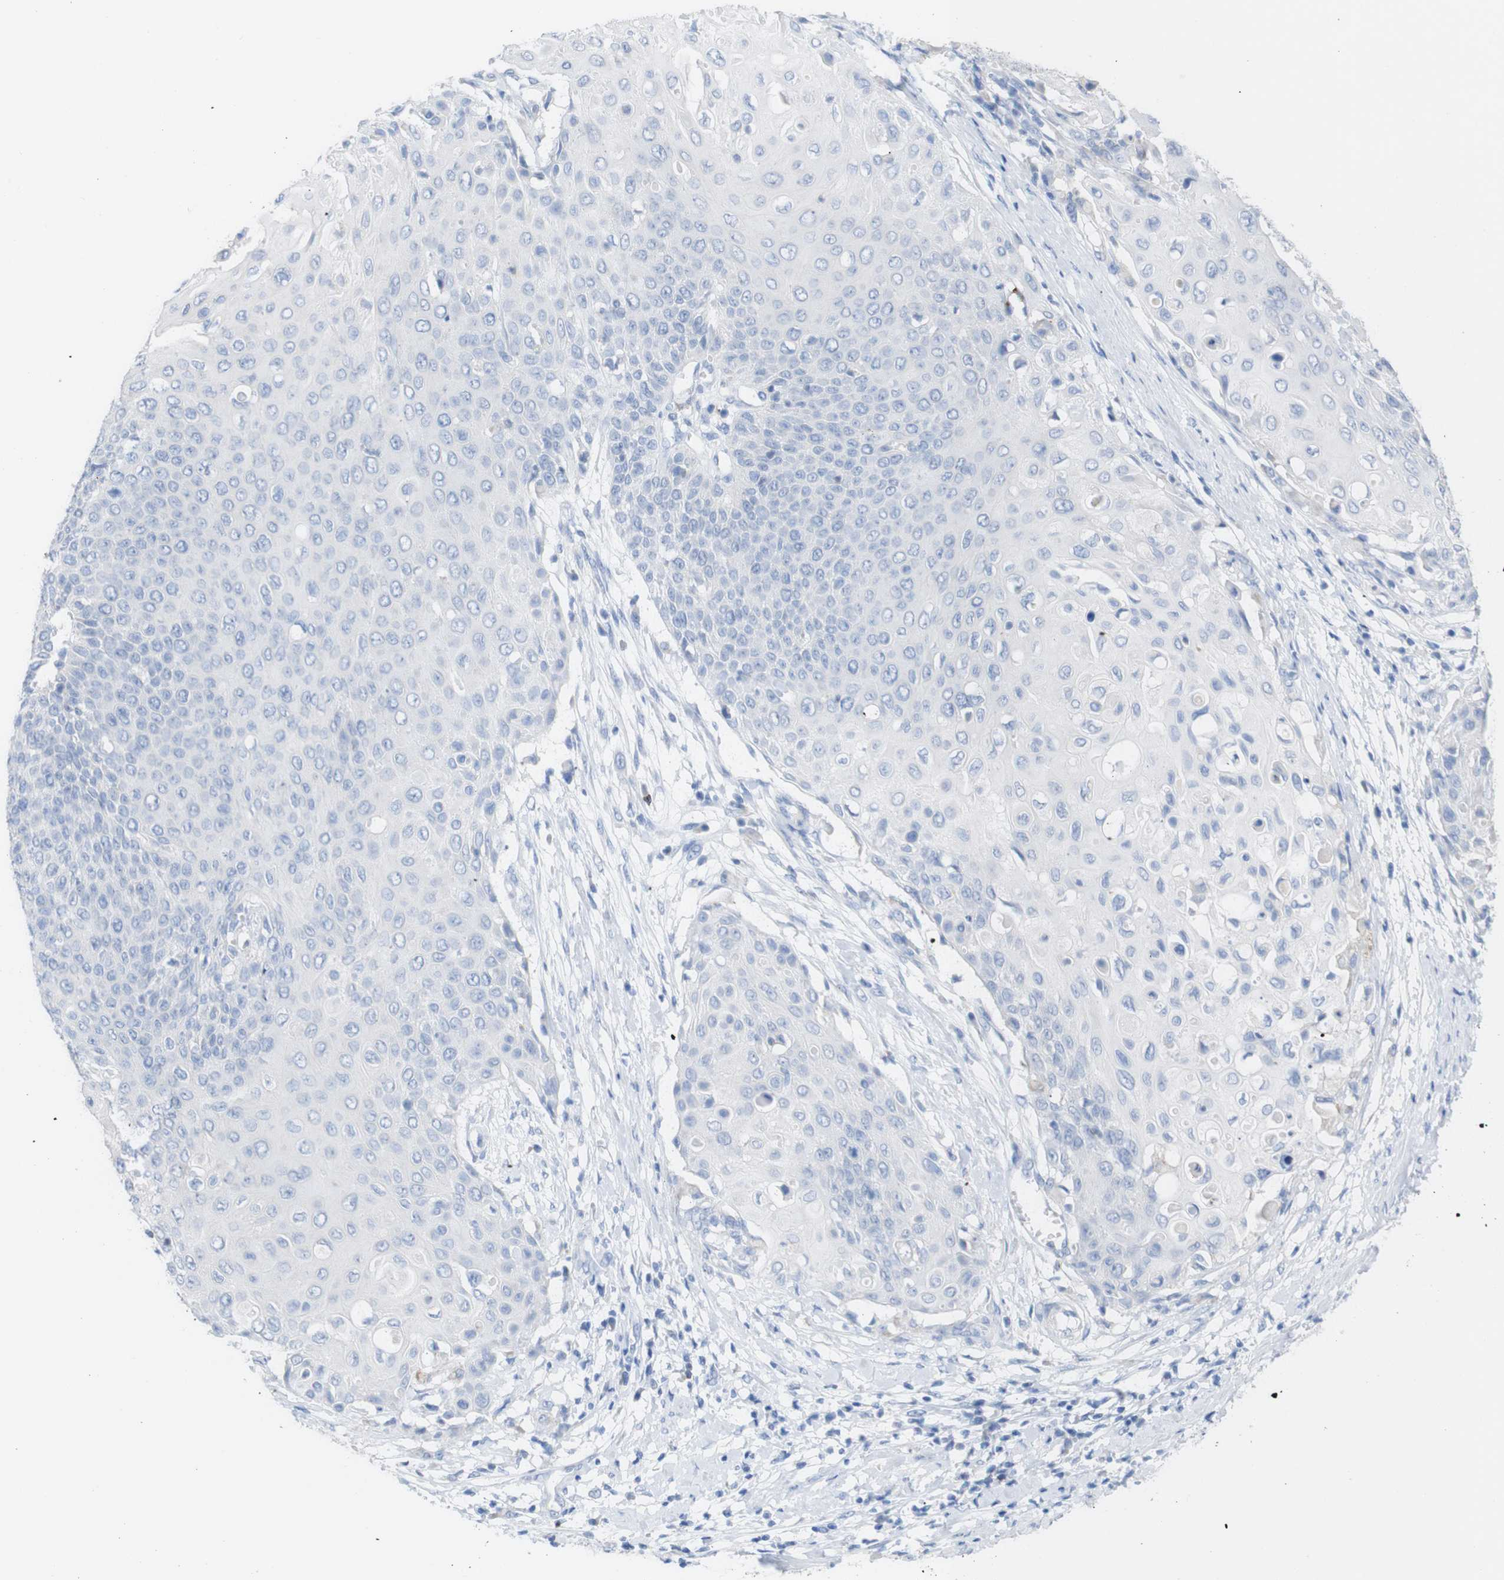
{"staining": {"intensity": "negative", "quantity": "none", "location": "none"}, "tissue": "cervical cancer", "cell_type": "Tumor cells", "image_type": "cancer", "snomed": [{"axis": "morphology", "description": "Squamous cell carcinoma, NOS"}, {"axis": "topography", "description": "Cervix"}], "caption": "Tumor cells show no significant staining in cervical squamous cell carcinoma.", "gene": "LAG3", "patient": {"sex": "female", "age": 39}}